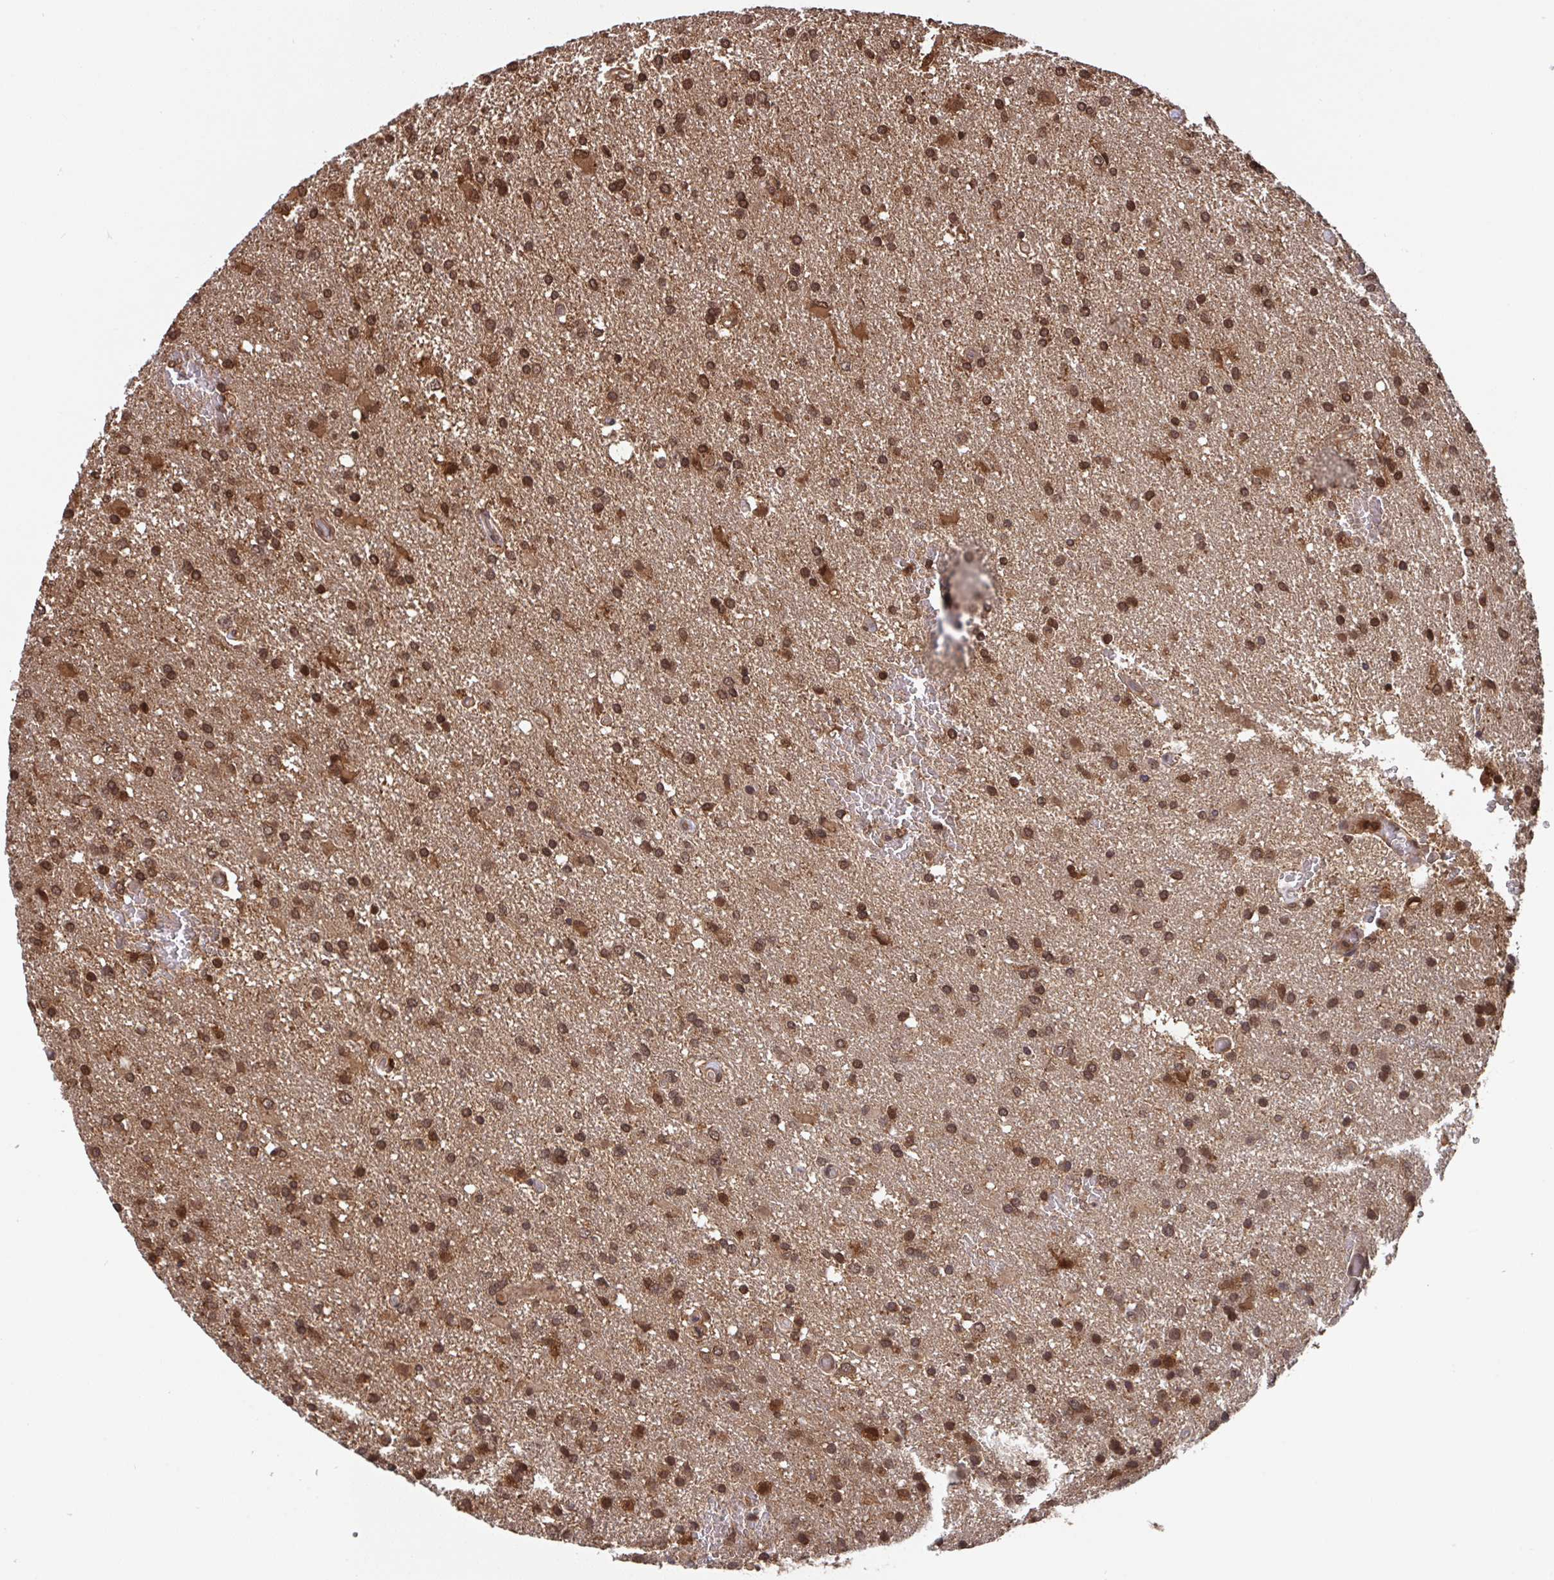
{"staining": {"intensity": "strong", "quantity": ">75%", "location": "cytoplasmic/membranous,nuclear"}, "tissue": "glioma", "cell_type": "Tumor cells", "image_type": "cancer", "snomed": [{"axis": "morphology", "description": "Glioma, malignant, High grade"}, {"axis": "topography", "description": "Brain"}], "caption": "There is high levels of strong cytoplasmic/membranous and nuclear positivity in tumor cells of malignant glioma (high-grade), as demonstrated by immunohistochemical staining (brown color).", "gene": "TIGAR", "patient": {"sex": "male", "age": 68}}